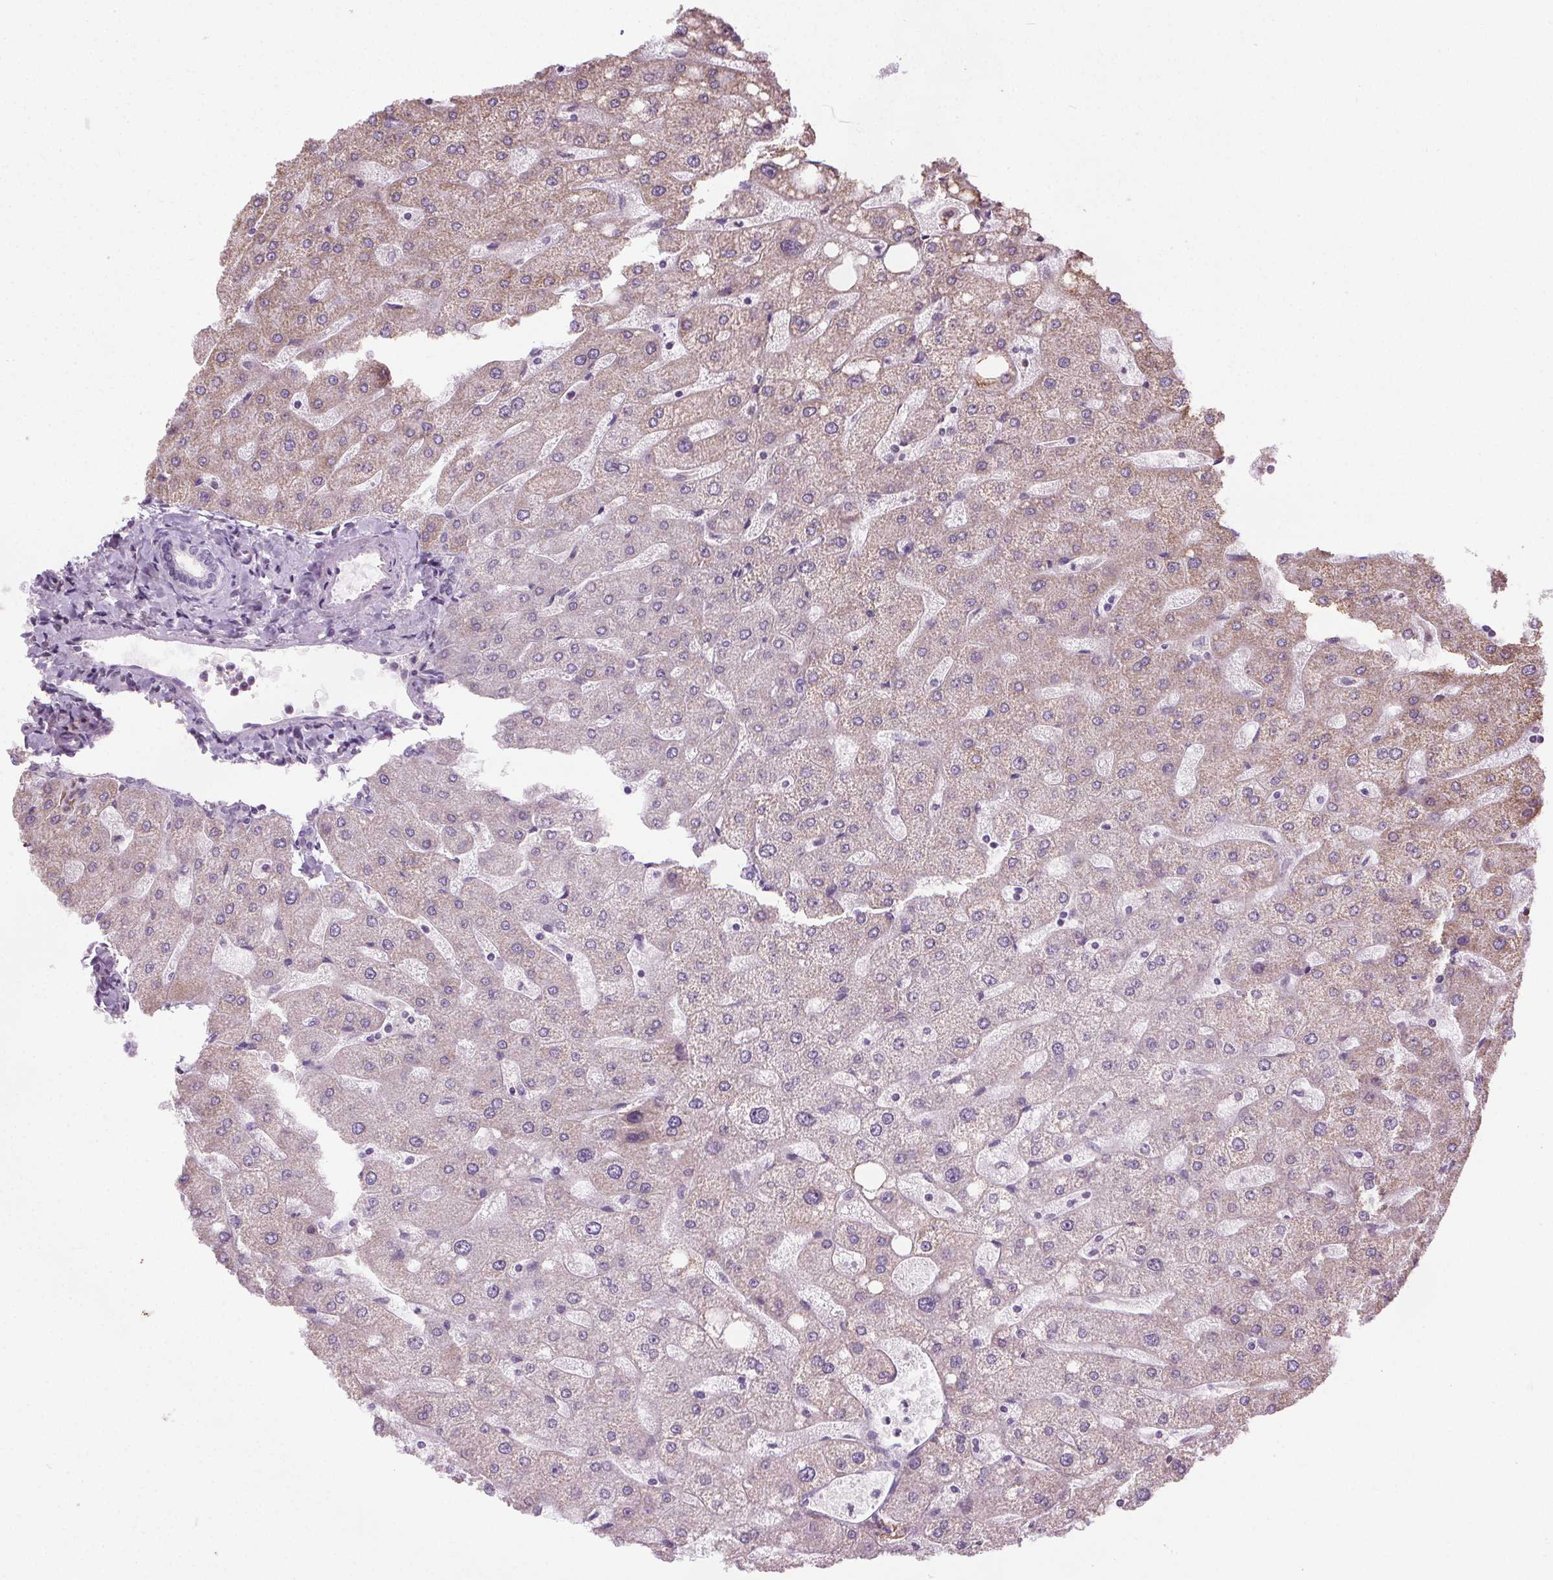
{"staining": {"intensity": "negative", "quantity": "none", "location": "none"}, "tissue": "liver", "cell_type": "Cholangiocytes", "image_type": "normal", "snomed": [{"axis": "morphology", "description": "Normal tissue, NOS"}, {"axis": "topography", "description": "Liver"}], "caption": "This is a photomicrograph of immunohistochemistry (IHC) staining of normal liver, which shows no positivity in cholangiocytes.", "gene": "LFNG", "patient": {"sex": "male", "age": 67}}